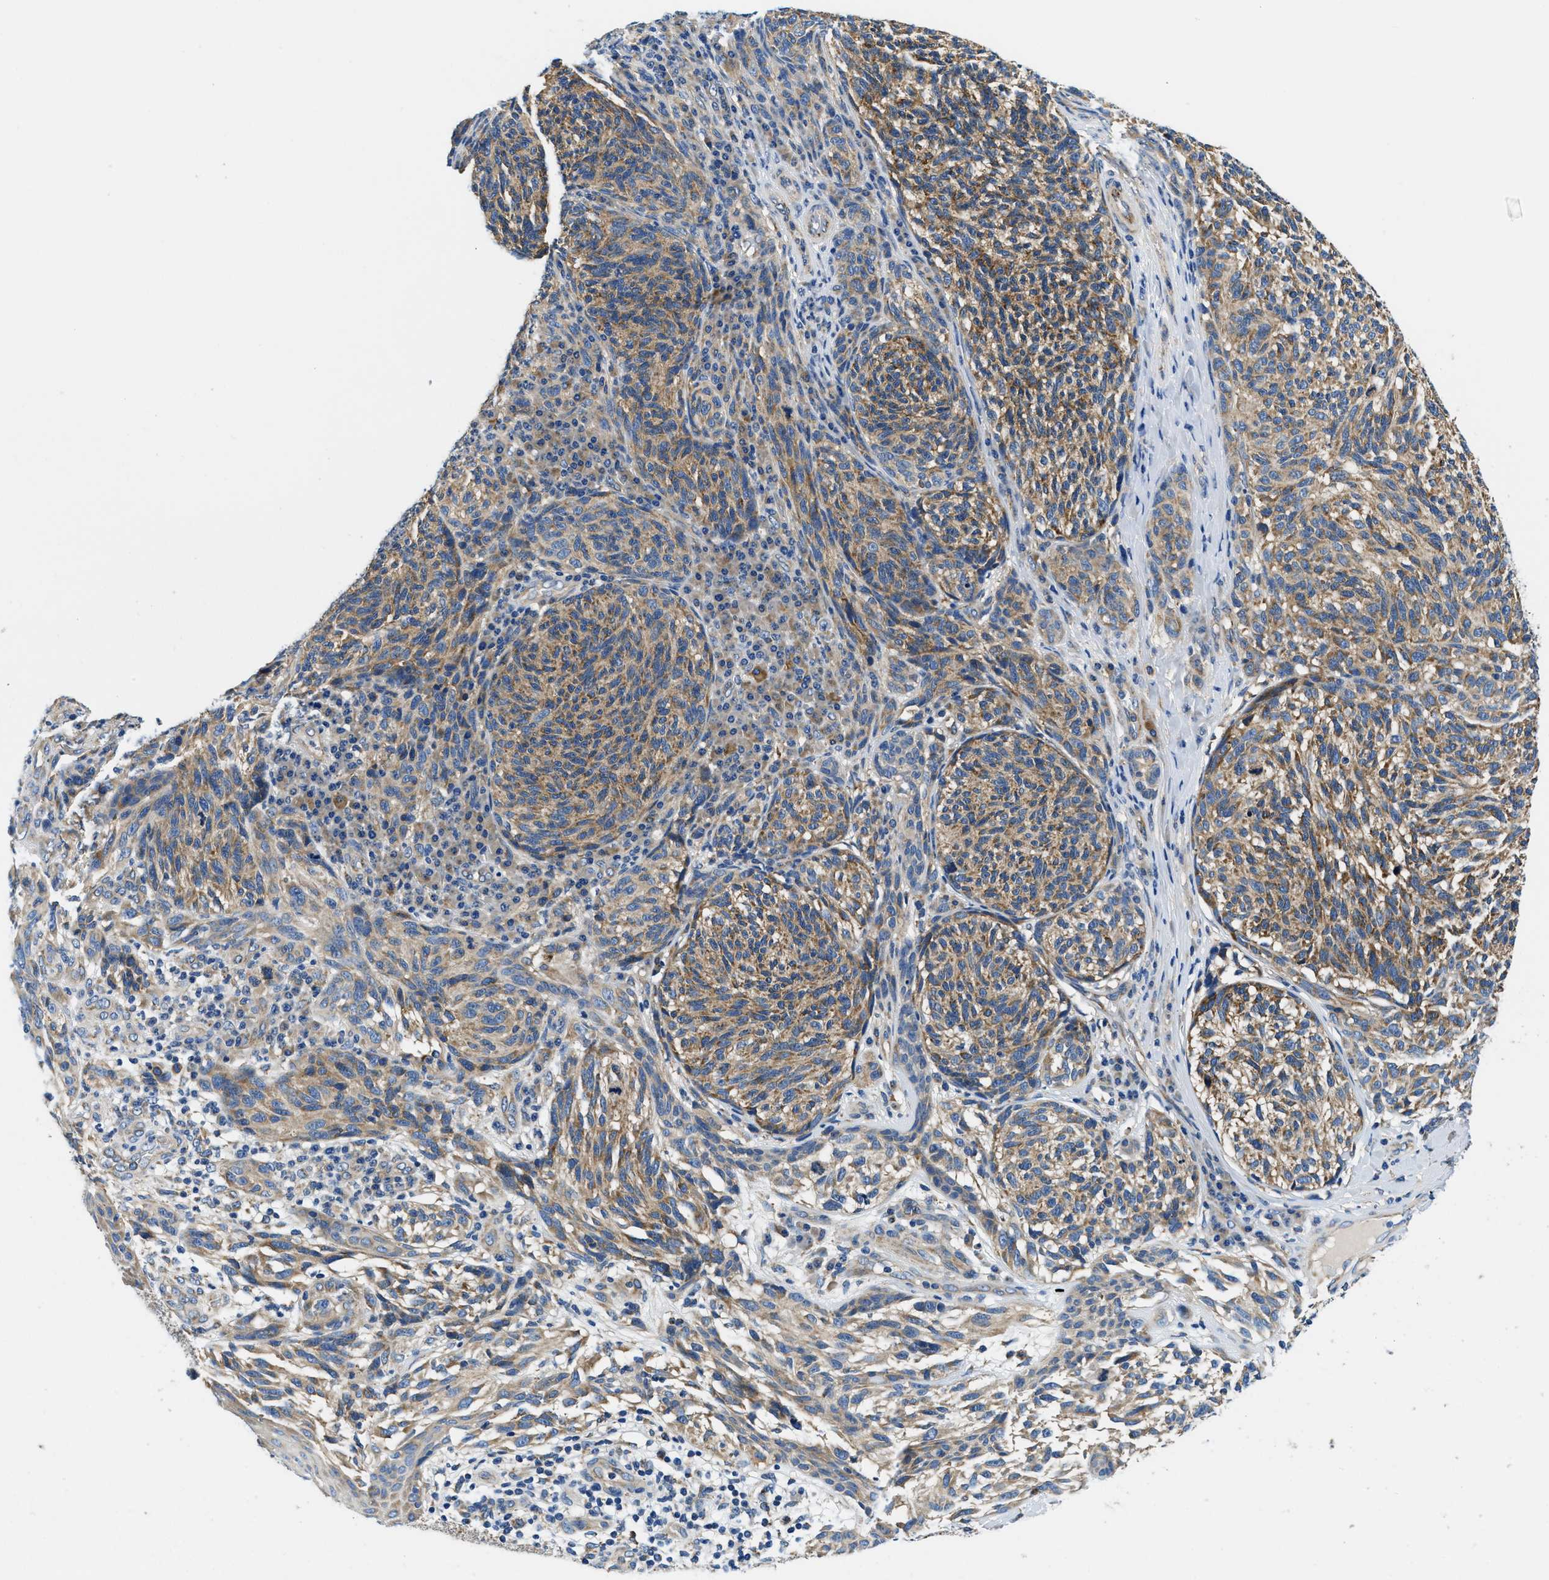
{"staining": {"intensity": "moderate", "quantity": ">75%", "location": "cytoplasmic/membranous"}, "tissue": "melanoma", "cell_type": "Tumor cells", "image_type": "cancer", "snomed": [{"axis": "morphology", "description": "Malignant melanoma, NOS"}, {"axis": "topography", "description": "Skin"}], "caption": "Malignant melanoma stained with a brown dye displays moderate cytoplasmic/membranous positive expression in approximately >75% of tumor cells.", "gene": "SAMD4B", "patient": {"sex": "female", "age": 73}}